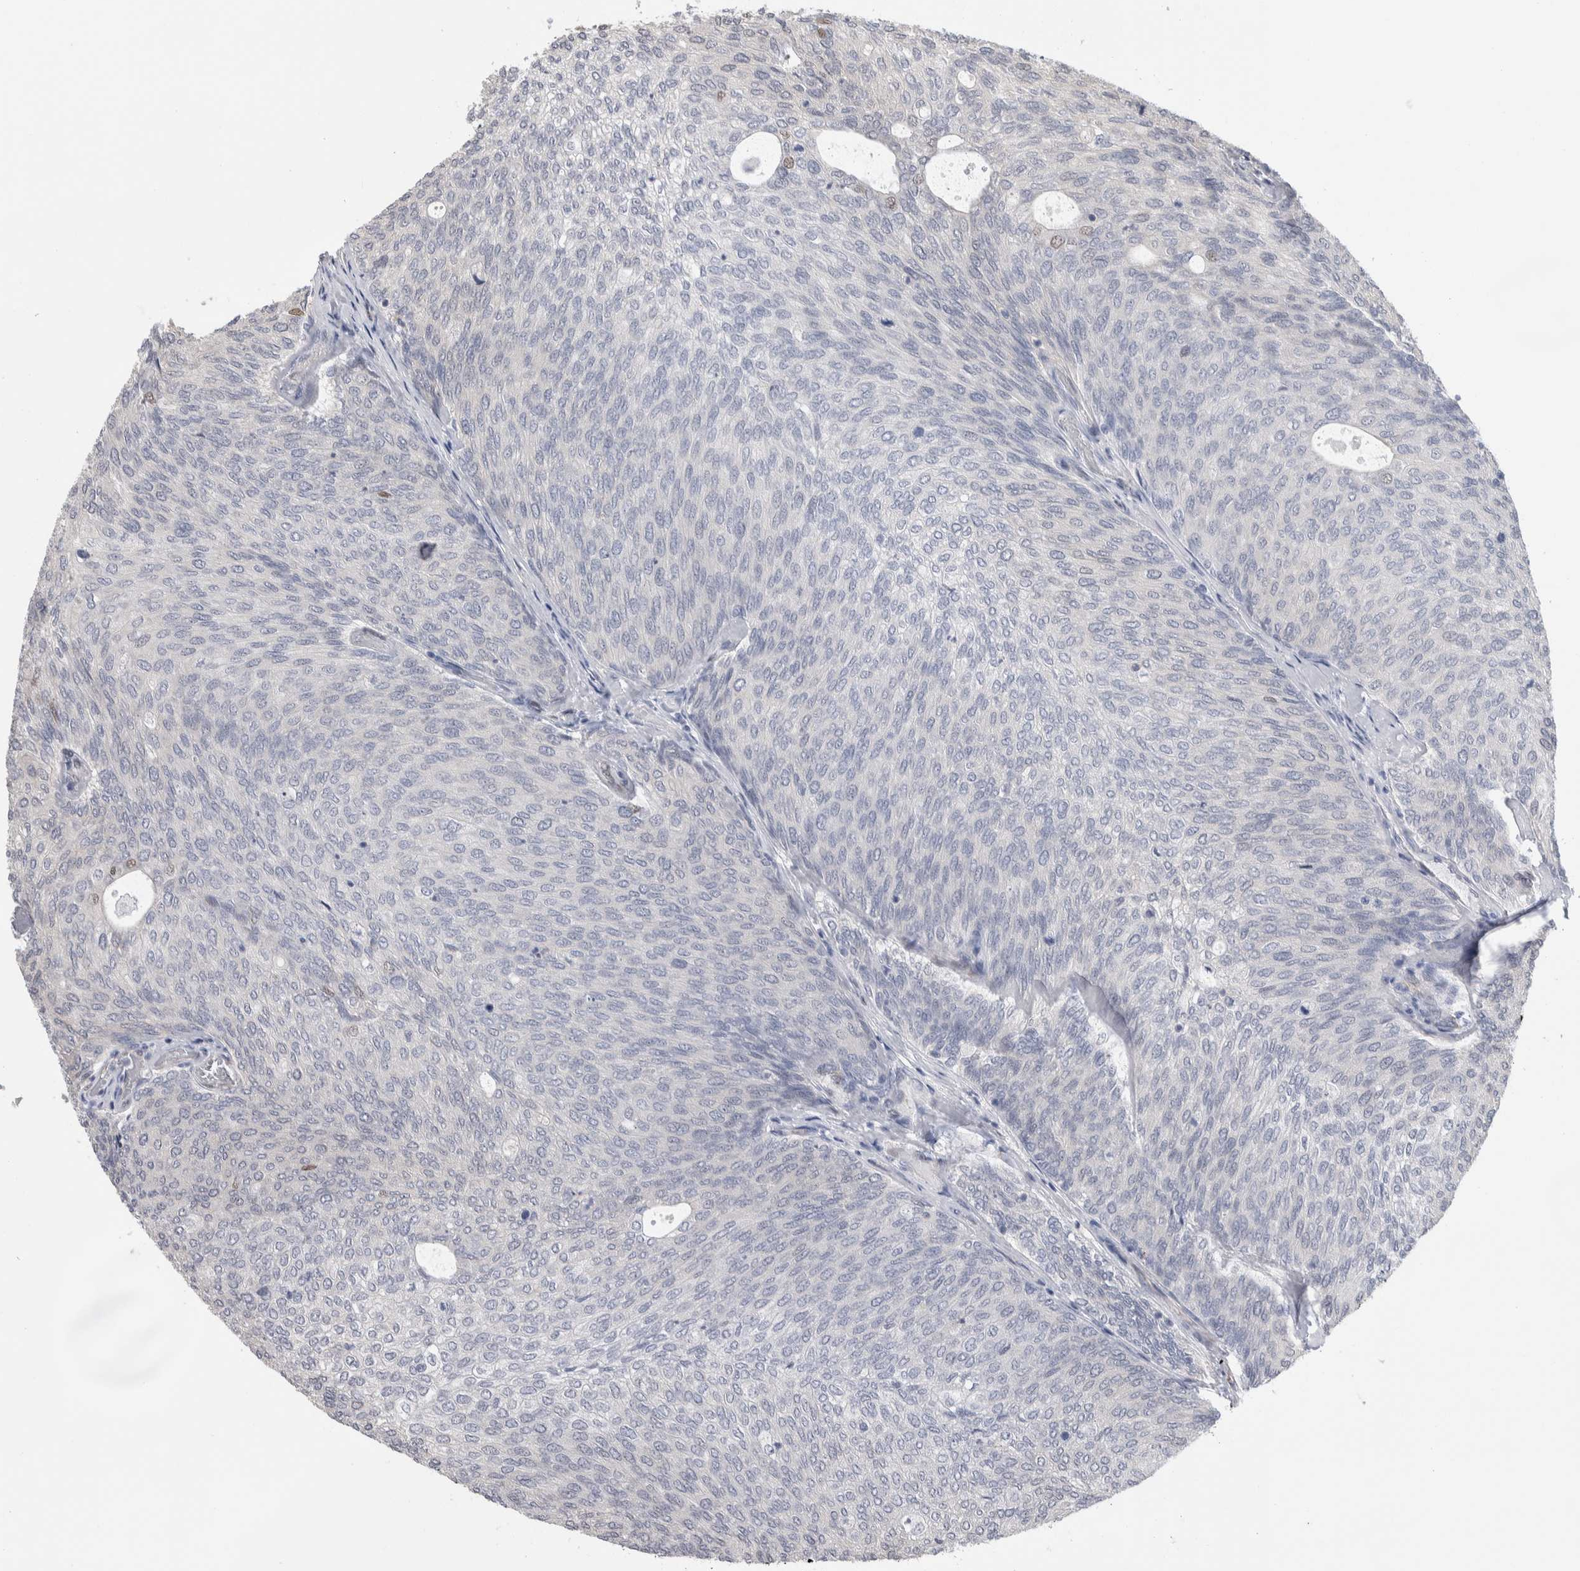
{"staining": {"intensity": "negative", "quantity": "none", "location": "none"}, "tissue": "urothelial cancer", "cell_type": "Tumor cells", "image_type": "cancer", "snomed": [{"axis": "morphology", "description": "Urothelial carcinoma, Low grade"}, {"axis": "topography", "description": "Urinary bladder"}], "caption": "Micrograph shows no protein staining in tumor cells of urothelial cancer tissue. (DAB immunohistochemistry, high magnification).", "gene": "ZBTB49", "patient": {"sex": "female", "age": 79}}